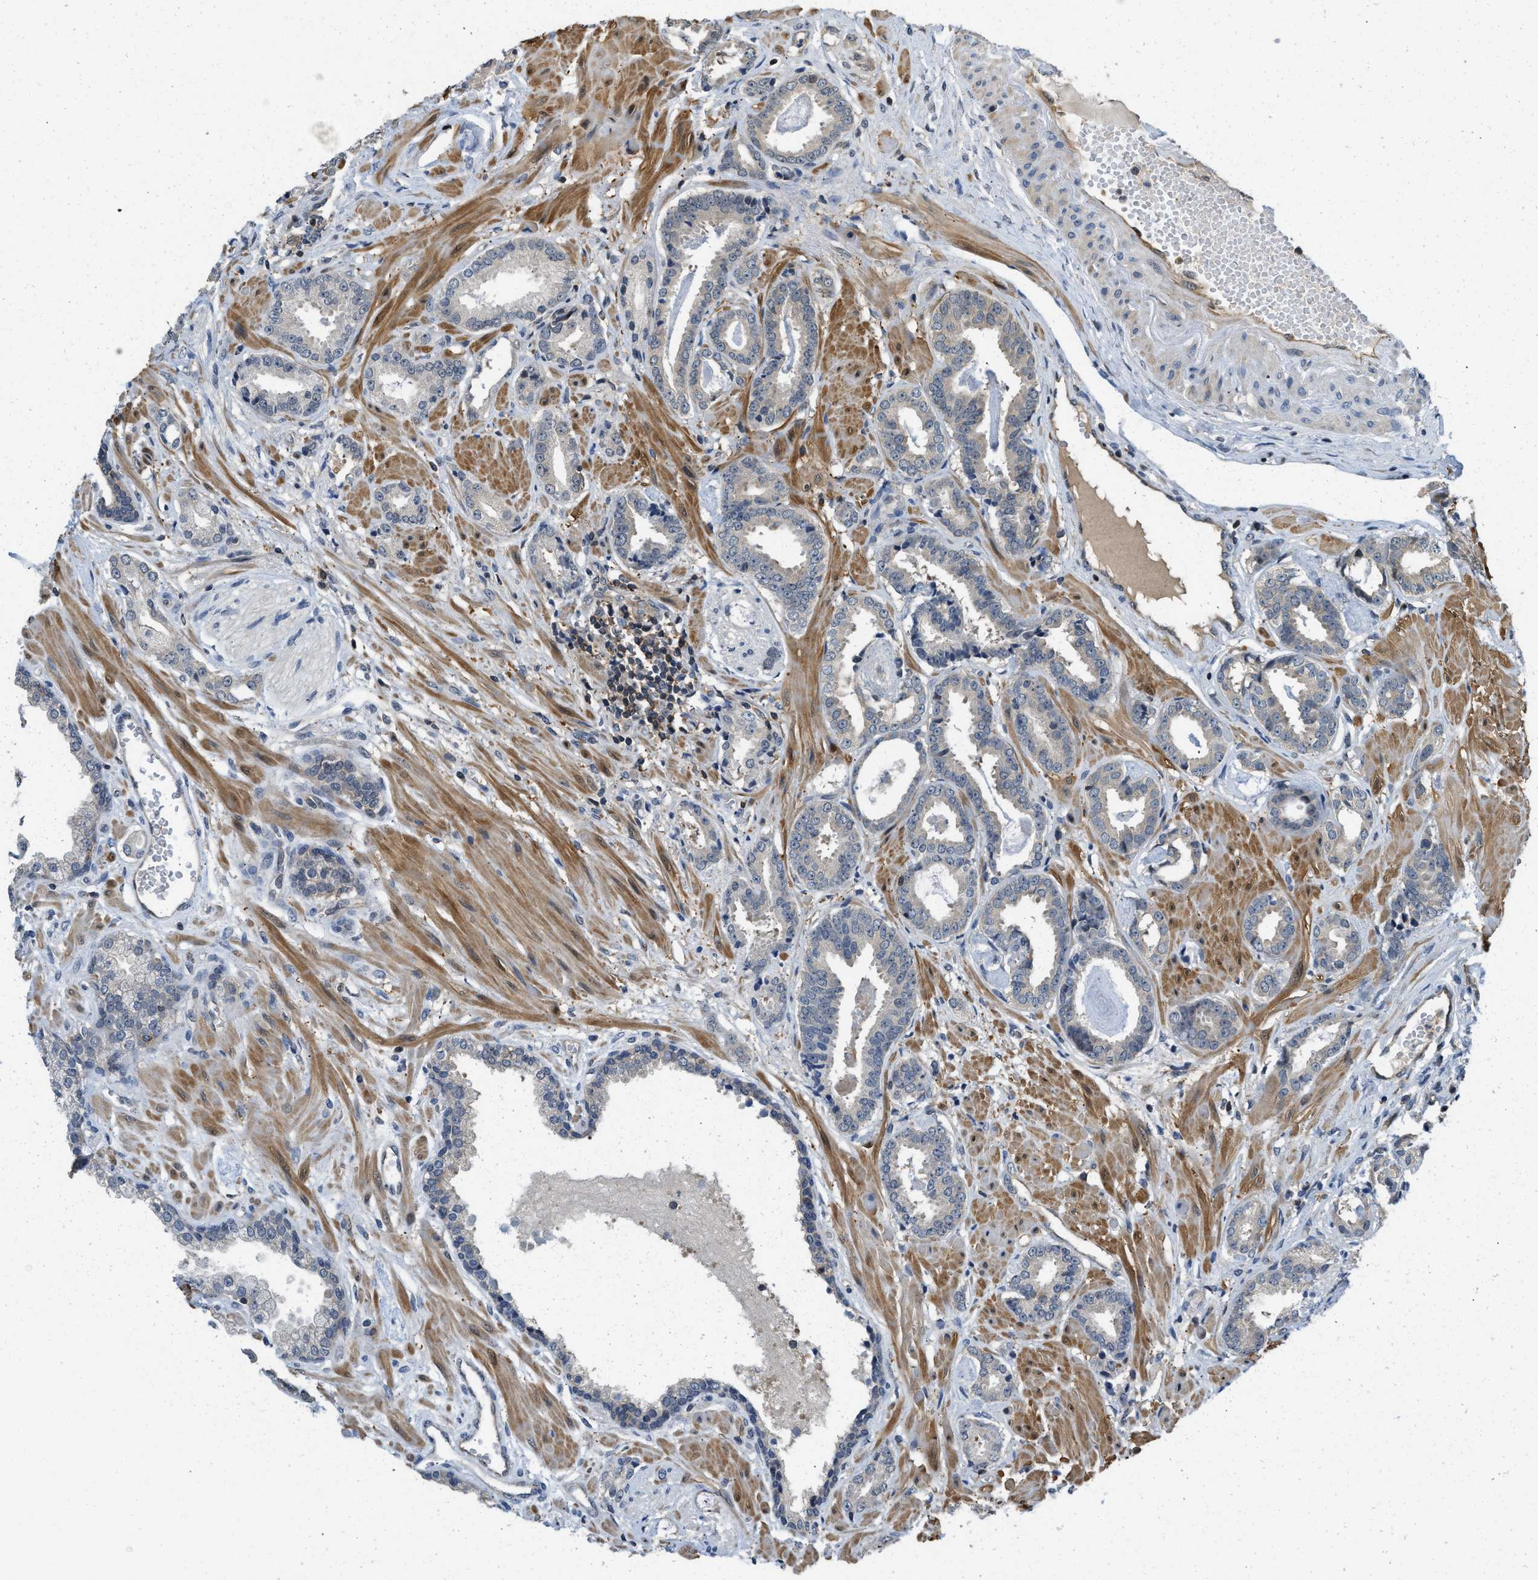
{"staining": {"intensity": "negative", "quantity": "none", "location": "none"}, "tissue": "prostate cancer", "cell_type": "Tumor cells", "image_type": "cancer", "snomed": [{"axis": "morphology", "description": "Adenocarcinoma, Low grade"}, {"axis": "topography", "description": "Prostate"}], "caption": "This is a image of IHC staining of prostate cancer, which shows no expression in tumor cells. Nuclei are stained in blue.", "gene": "TES", "patient": {"sex": "male", "age": 53}}